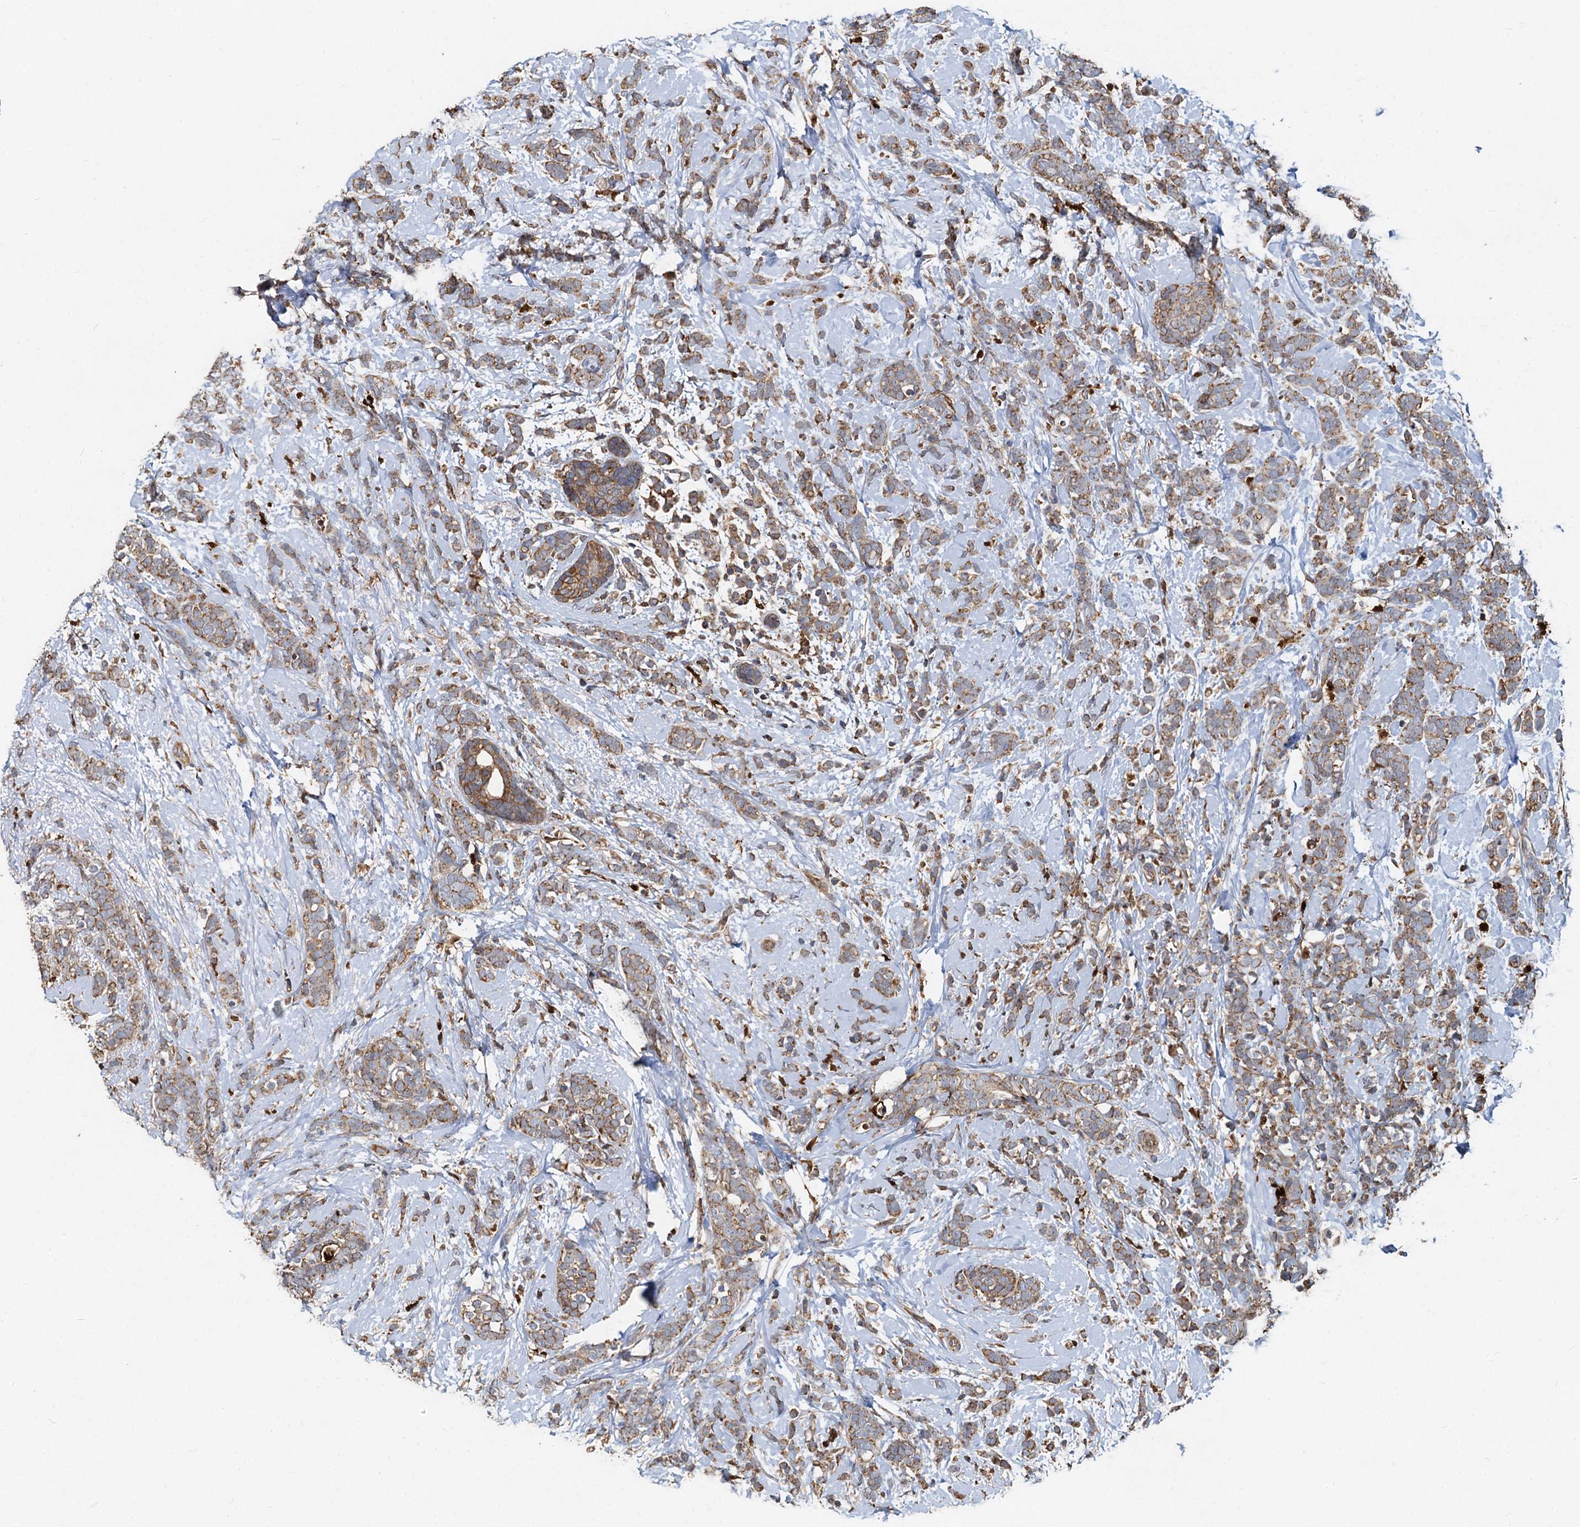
{"staining": {"intensity": "moderate", "quantity": ">75%", "location": "cytoplasmic/membranous"}, "tissue": "breast cancer", "cell_type": "Tumor cells", "image_type": "cancer", "snomed": [{"axis": "morphology", "description": "Lobular carcinoma"}, {"axis": "topography", "description": "Breast"}], "caption": "Immunohistochemical staining of lobular carcinoma (breast) reveals medium levels of moderate cytoplasmic/membranous protein staining in about >75% of tumor cells.", "gene": "SDS", "patient": {"sex": "female", "age": 58}}